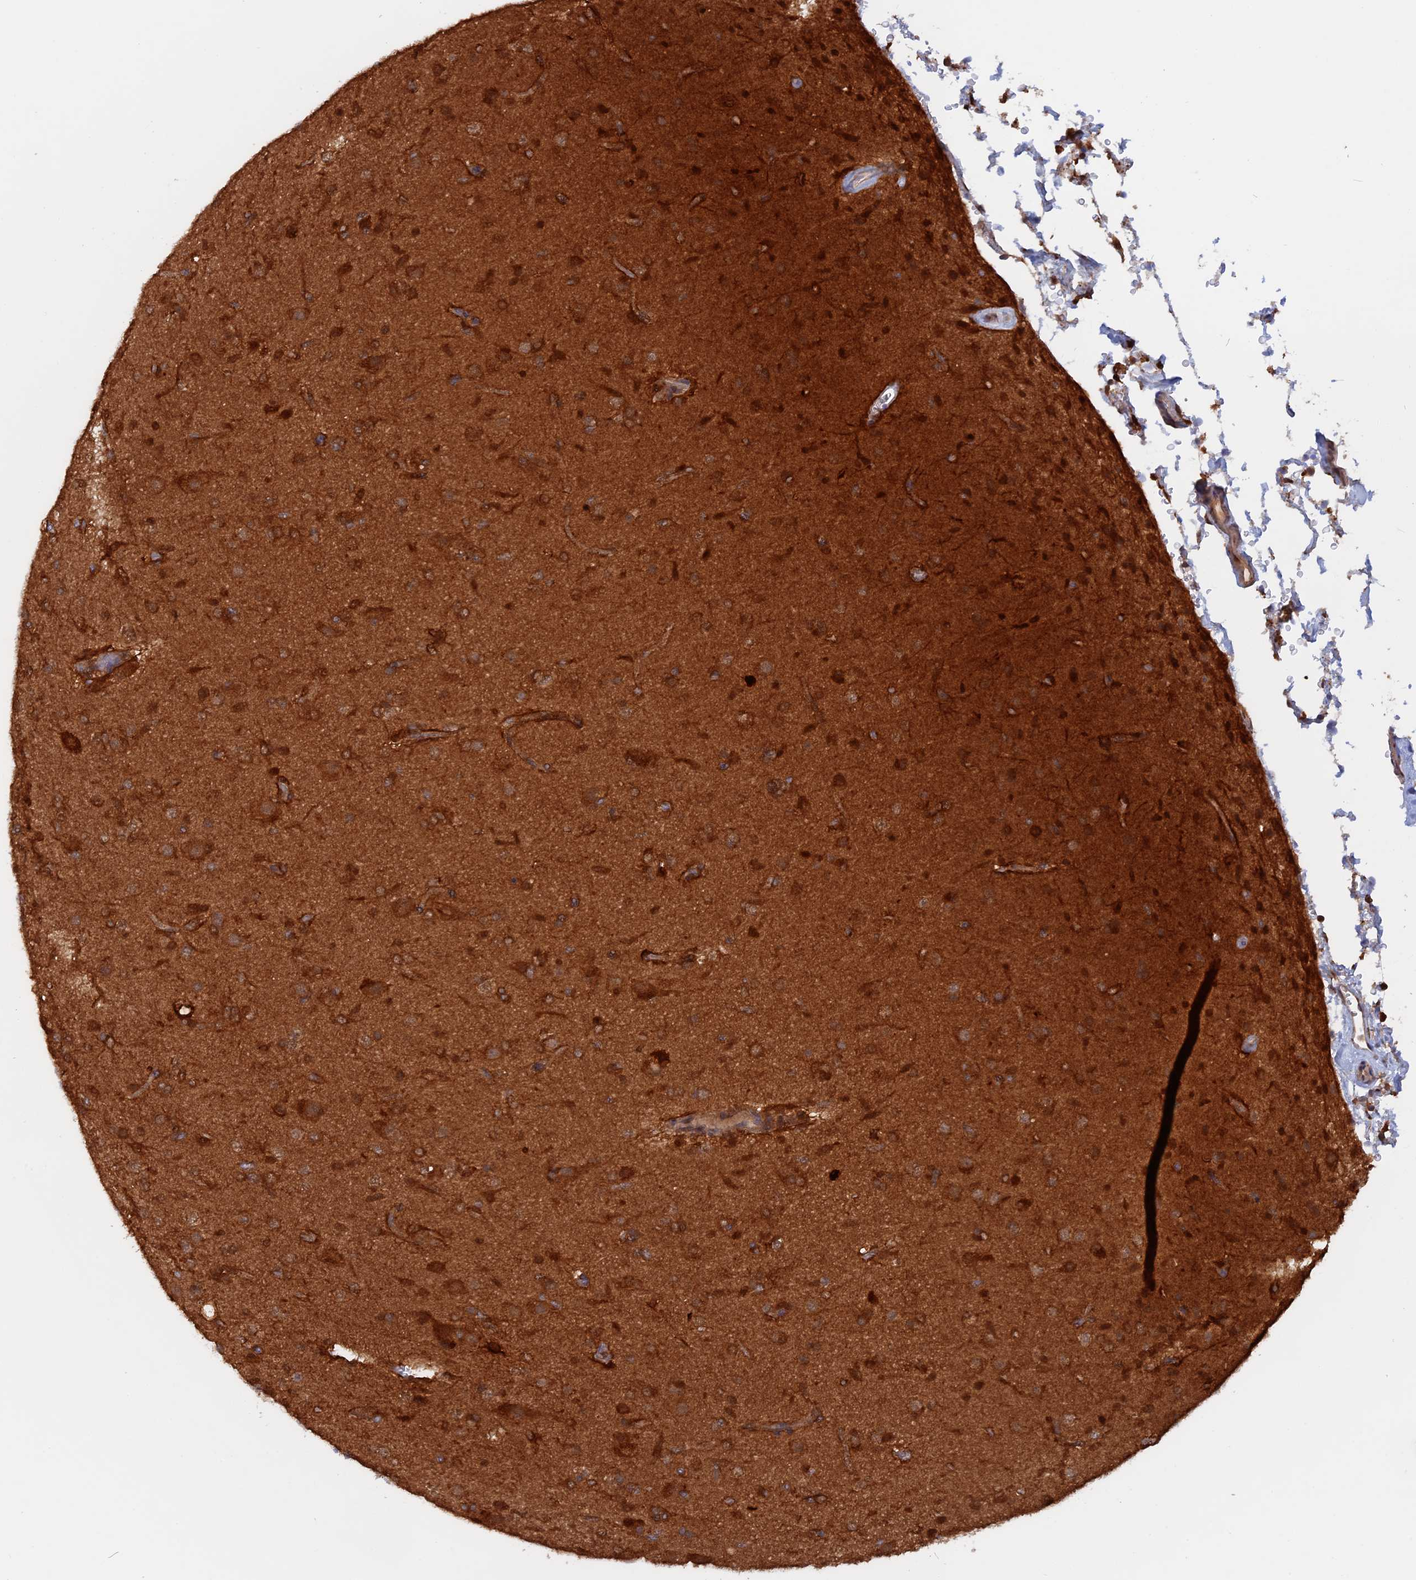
{"staining": {"intensity": "strong", "quantity": ">75%", "location": "cytoplasmic/membranous"}, "tissue": "glioma", "cell_type": "Tumor cells", "image_type": "cancer", "snomed": [{"axis": "morphology", "description": "Glioma, malignant, Low grade"}, {"axis": "topography", "description": "Brain"}], "caption": "Malignant low-grade glioma stained with DAB immunohistochemistry (IHC) demonstrates high levels of strong cytoplasmic/membranous expression in approximately >75% of tumor cells. (brown staining indicates protein expression, while blue staining denotes nuclei).", "gene": "BLVRA", "patient": {"sex": "male", "age": 65}}